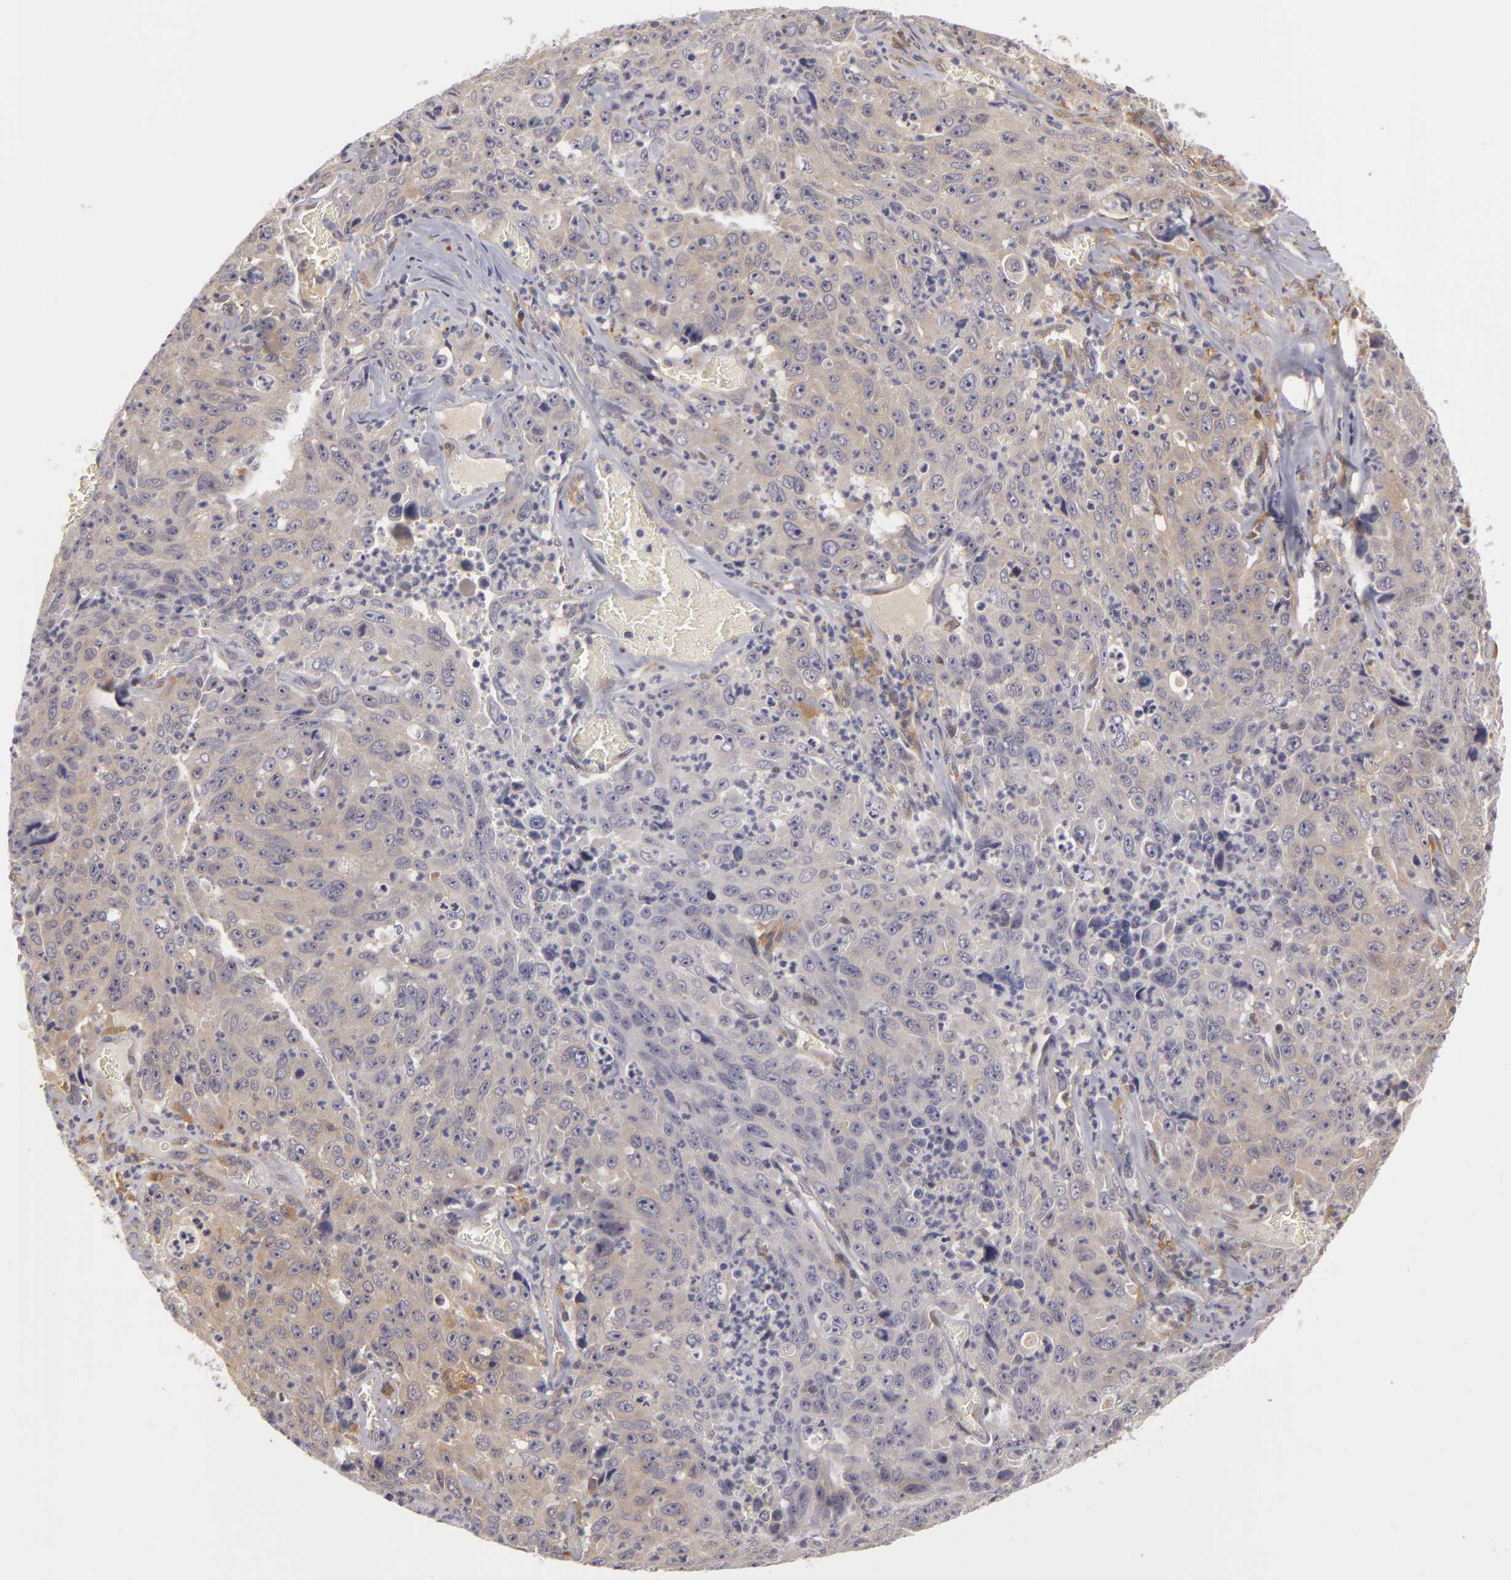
{"staining": {"intensity": "negative", "quantity": "none", "location": "none"}, "tissue": "lung cancer", "cell_type": "Tumor cells", "image_type": "cancer", "snomed": [{"axis": "morphology", "description": "Squamous cell carcinoma, NOS"}, {"axis": "topography", "description": "Lung"}], "caption": "Immunohistochemistry micrograph of neoplastic tissue: lung cancer (squamous cell carcinoma) stained with DAB (3,3'-diaminobenzidine) shows no significant protein expression in tumor cells.", "gene": "ZNF229", "patient": {"sex": "male", "age": 64}}